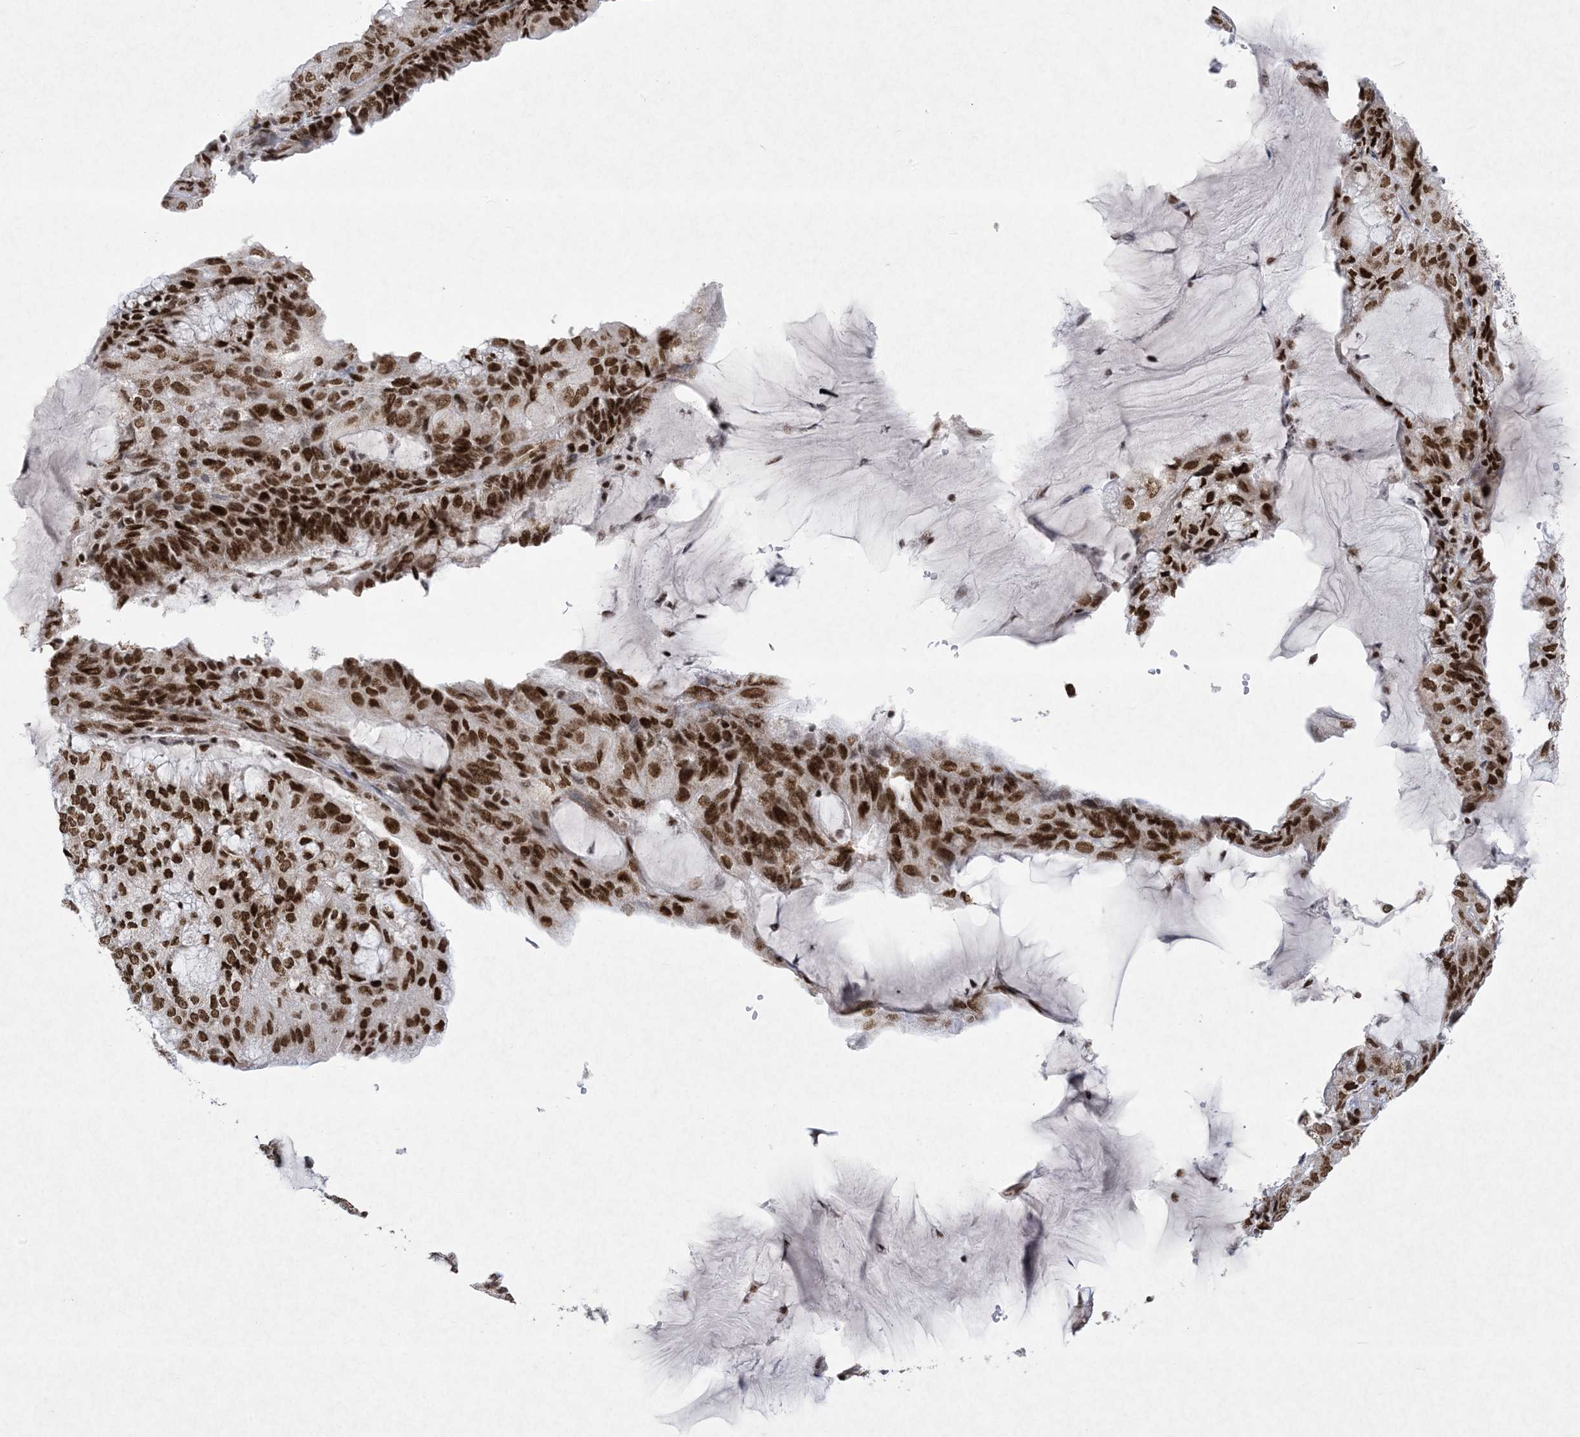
{"staining": {"intensity": "strong", "quantity": ">75%", "location": "nuclear"}, "tissue": "endometrial cancer", "cell_type": "Tumor cells", "image_type": "cancer", "snomed": [{"axis": "morphology", "description": "Adenocarcinoma, NOS"}, {"axis": "topography", "description": "Endometrium"}], "caption": "Protein expression analysis of endometrial adenocarcinoma exhibits strong nuclear staining in approximately >75% of tumor cells.", "gene": "PKNOX2", "patient": {"sex": "female", "age": 81}}